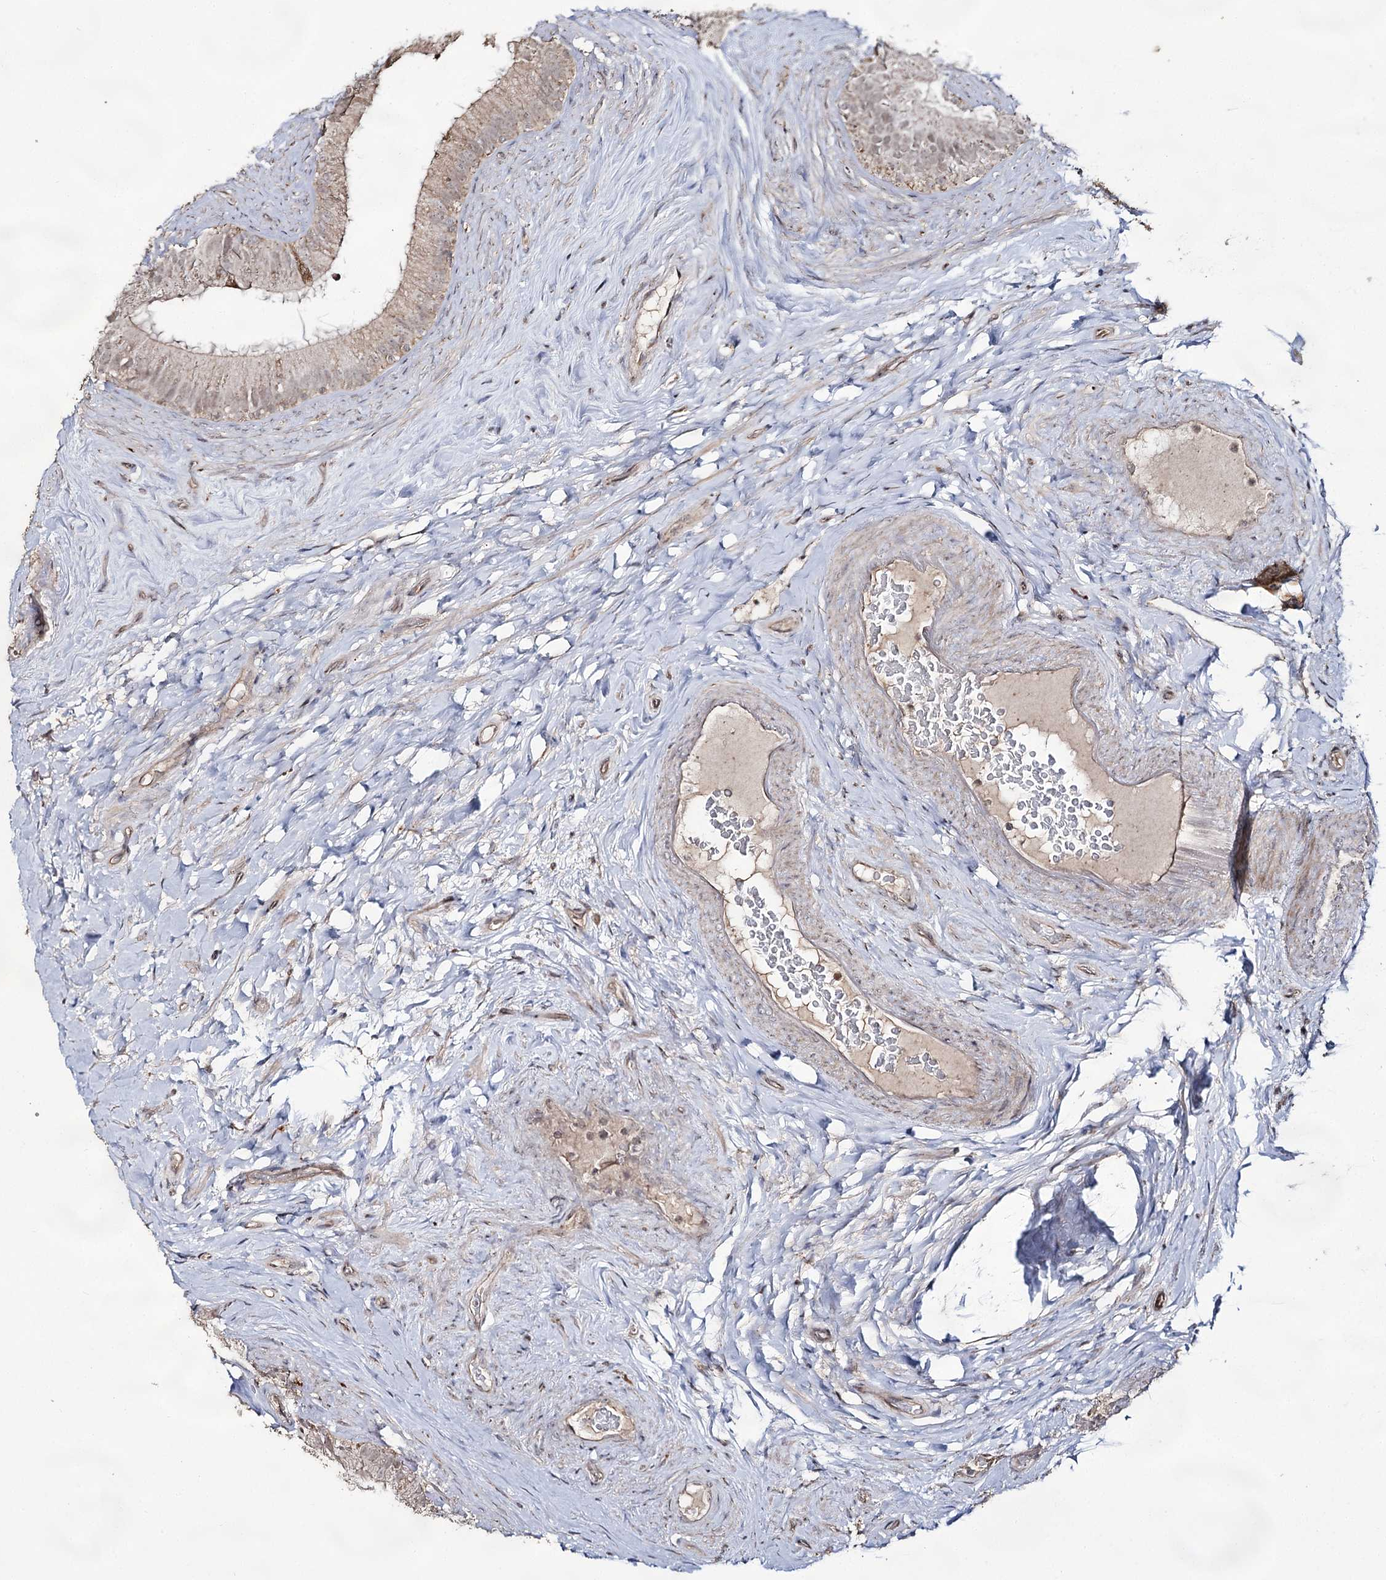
{"staining": {"intensity": "weak", "quantity": "<25%", "location": "cytoplasmic/membranous"}, "tissue": "epididymis", "cell_type": "Glandular cells", "image_type": "normal", "snomed": [{"axis": "morphology", "description": "Normal tissue, NOS"}, {"axis": "topography", "description": "Epididymis"}], "caption": "Photomicrograph shows no protein positivity in glandular cells of normal epididymis.", "gene": "ACTR6", "patient": {"sex": "male", "age": 84}}